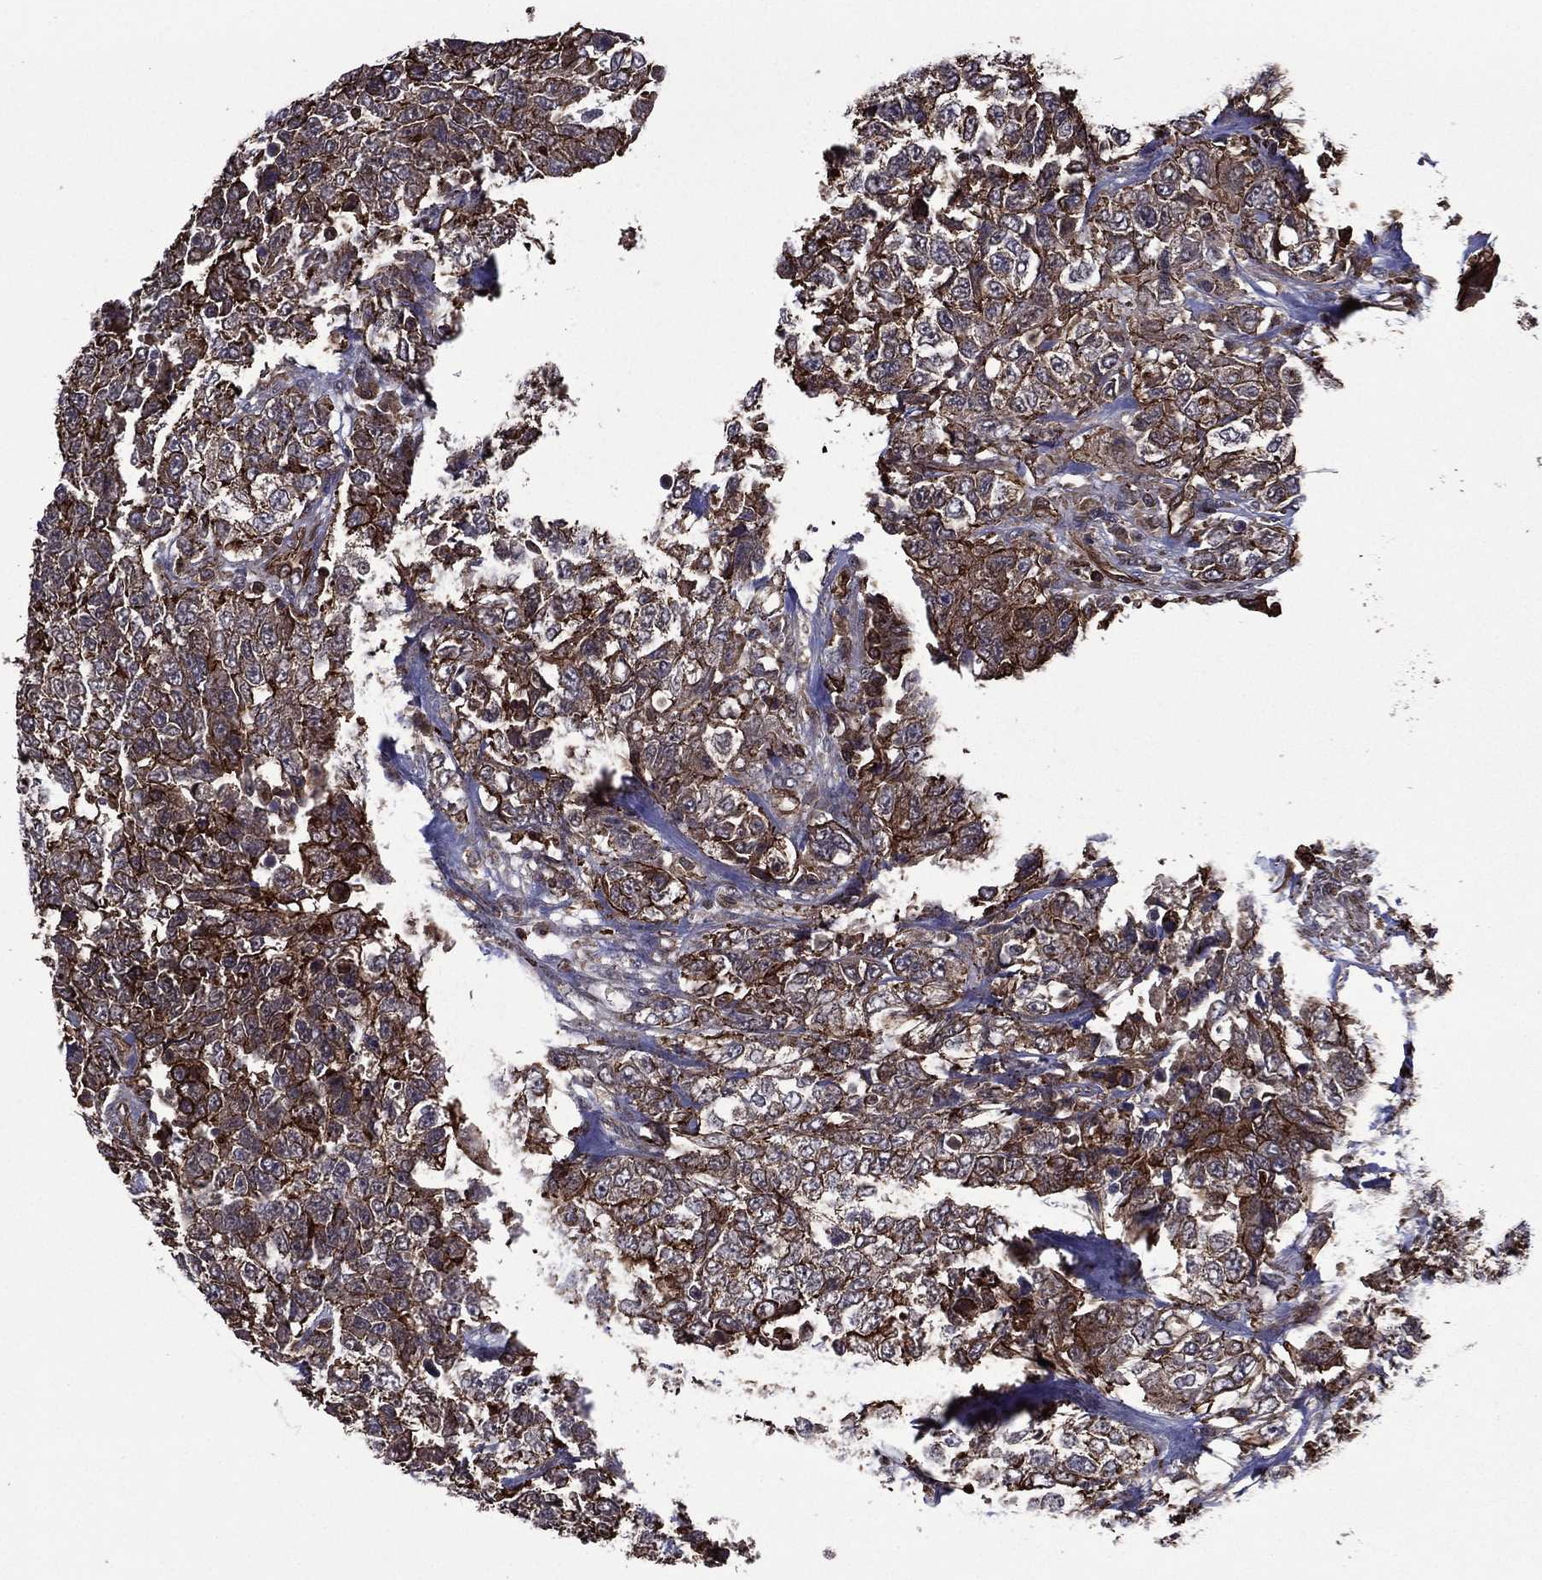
{"staining": {"intensity": "strong", "quantity": ">75%", "location": "cytoplasmic/membranous"}, "tissue": "urothelial cancer", "cell_type": "Tumor cells", "image_type": "cancer", "snomed": [{"axis": "morphology", "description": "Urothelial carcinoma, High grade"}, {"axis": "topography", "description": "Urinary bladder"}], "caption": "Immunohistochemical staining of high-grade urothelial carcinoma shows high levels of strong cytoplasmic/membranous expression in about >75% of tumor cells. (IHC, brightfield microscopy, high magnification).", "gene": "PLPP3", "patient": {"sex": "female", "age": 78}}